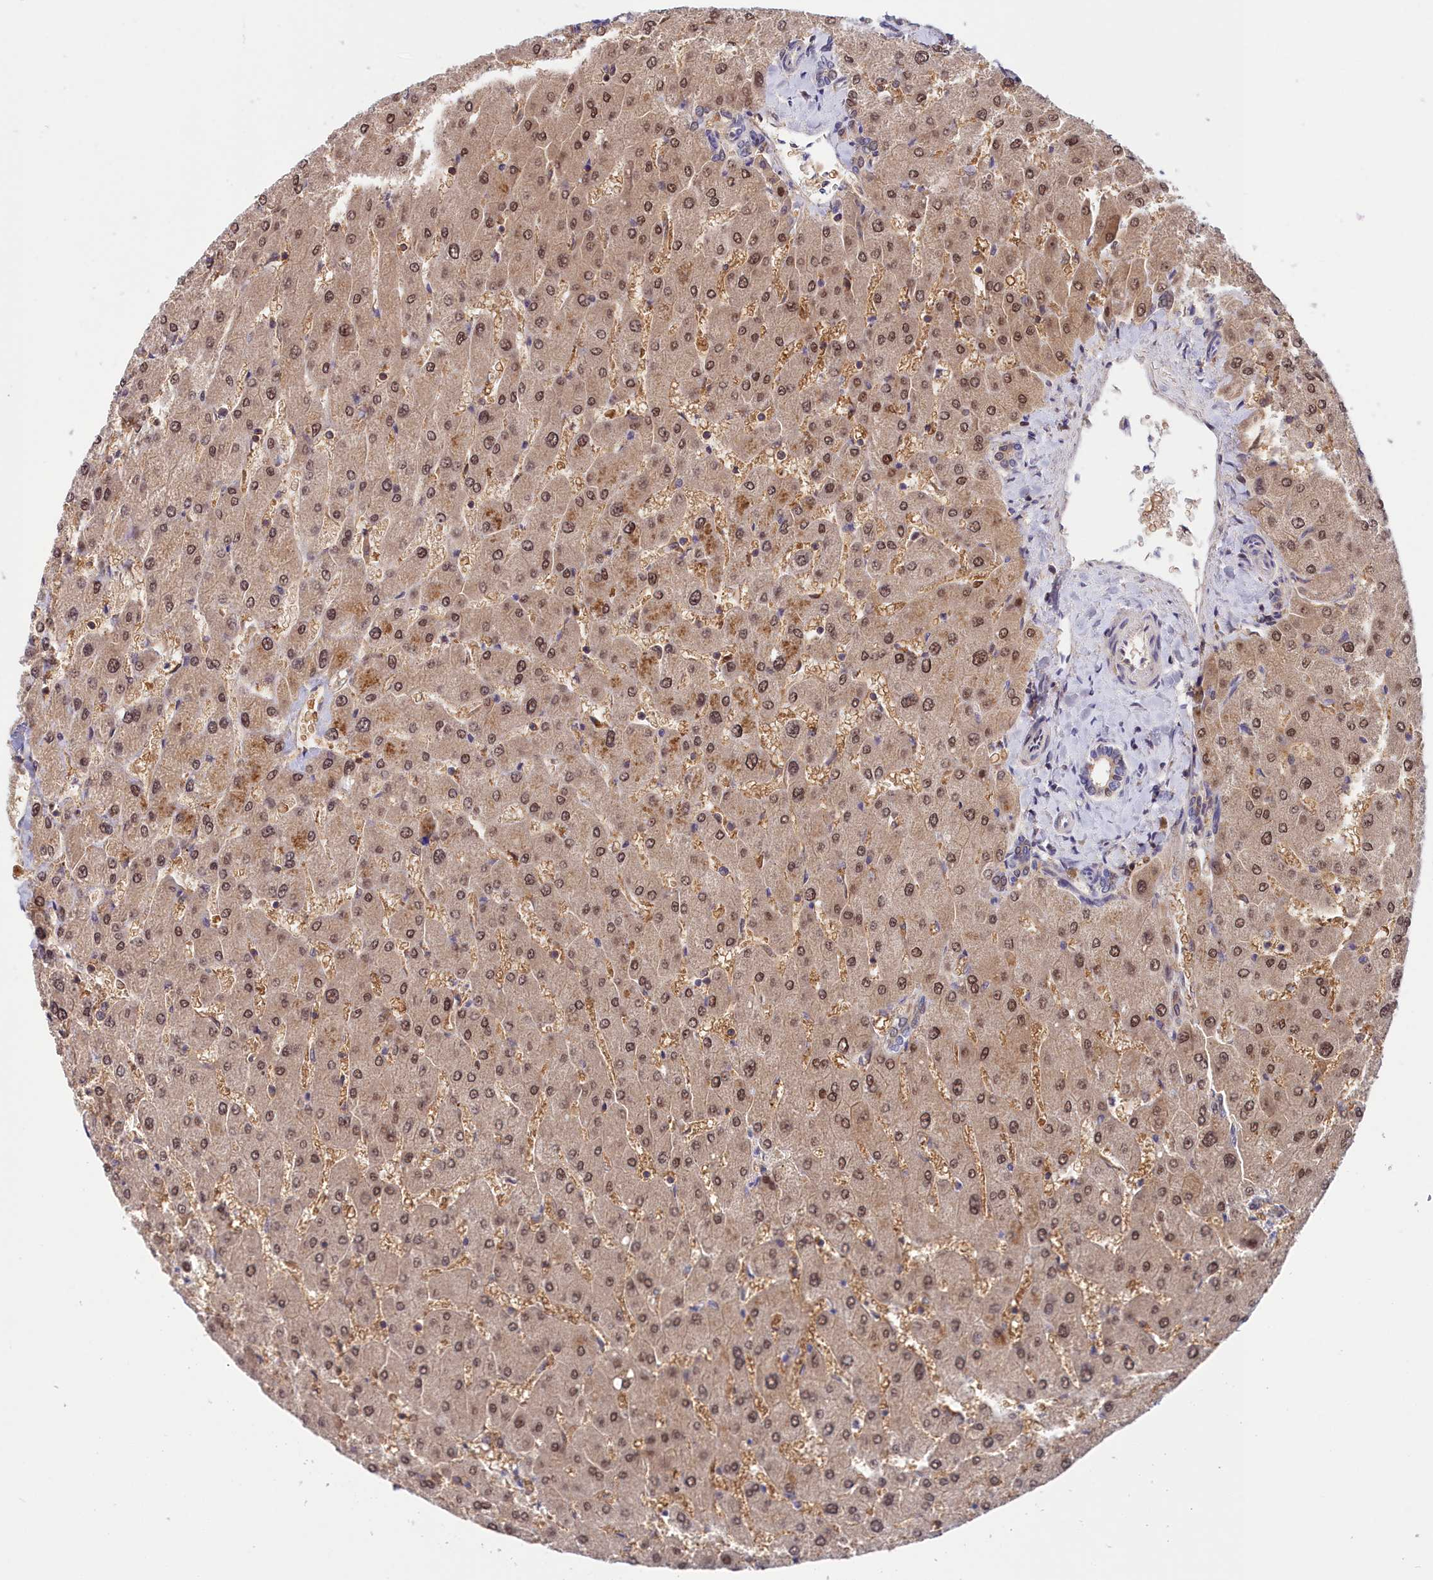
{"staining": {"intensity": "moderate", "quantity": "25%-75%", "location": "nuclear"}, "tissue": "liver", "cell_type": "Cholangiocytes", "image_type": "normal", "snomed": [{"axis": "morphology", "description": "Normal tissue, NOS"}, {"axis": "topography", "description": "Liver"}], "caption": "A medium amount of moderate nuclear positivity is seen in about 25%-75% of cholangiocytes in unremarkable liver.", "gene": "NEURL4", "patient": {"sex": "male", "age": 55}}